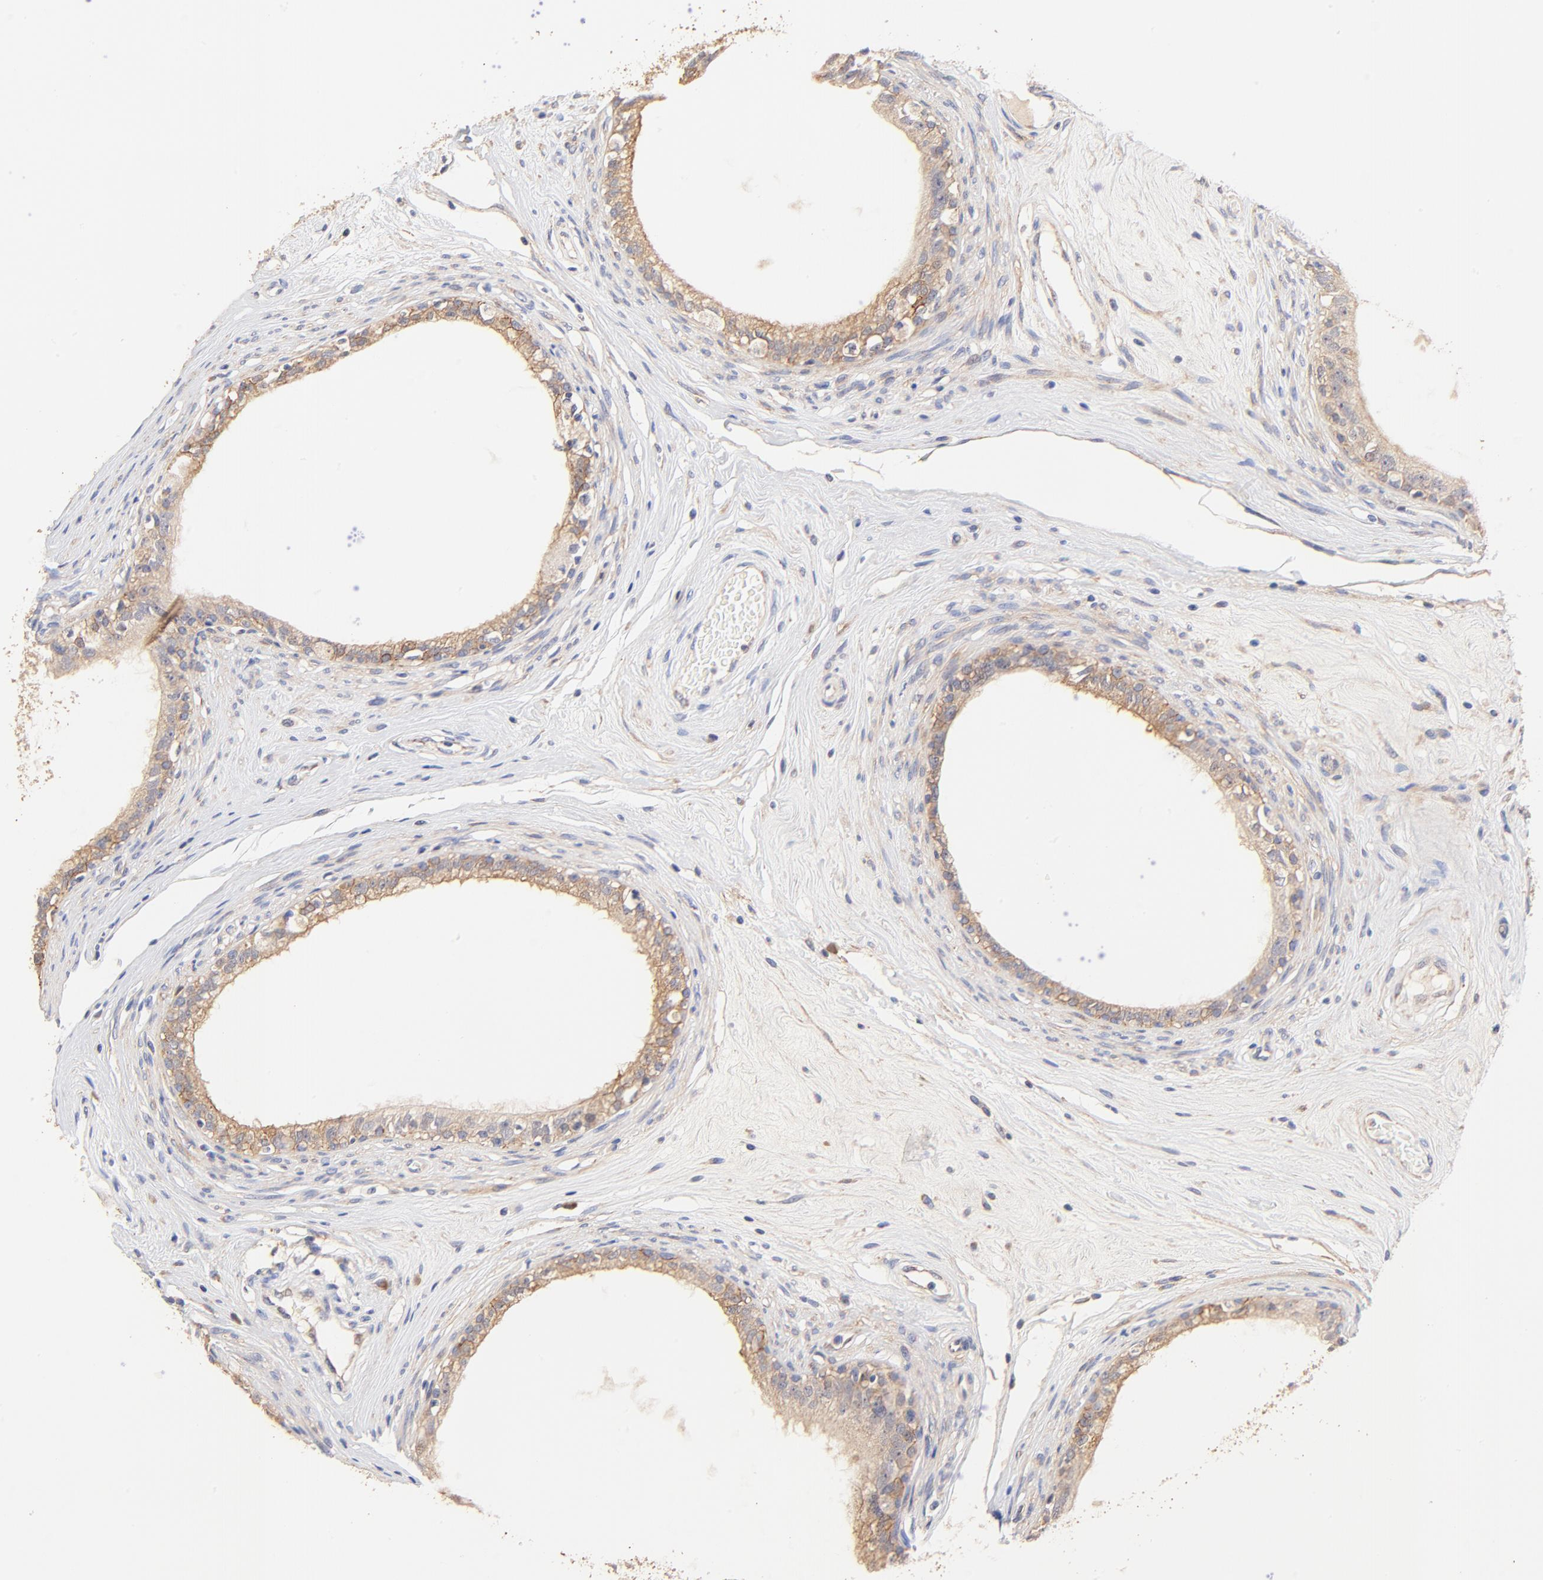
{"staining": {"intensity": "weak", "quantity": "25%-75%", "location": "cytoplasmic/membranous"}, "tissue": "epididymis", "cell_type": "Glandular cells", "image_type": "normal", "snomed": [{"axis": "morphology", "description": "Normal tissue, NOS"}, {"axis": "morphology", "description": "Inflammation, NOS"}, {"axis": "topography", "description": "Epididymis"}], "caption": "Immunohistochemistry (IHC) of benign human epididymis displays low levels of weak cytoplasmic/membranous expression in about 25%-75% of glandular cells. Nuclei are stained in blue.", "gene": "PTK7", "patient": {"sex": "male", "age": 84}}